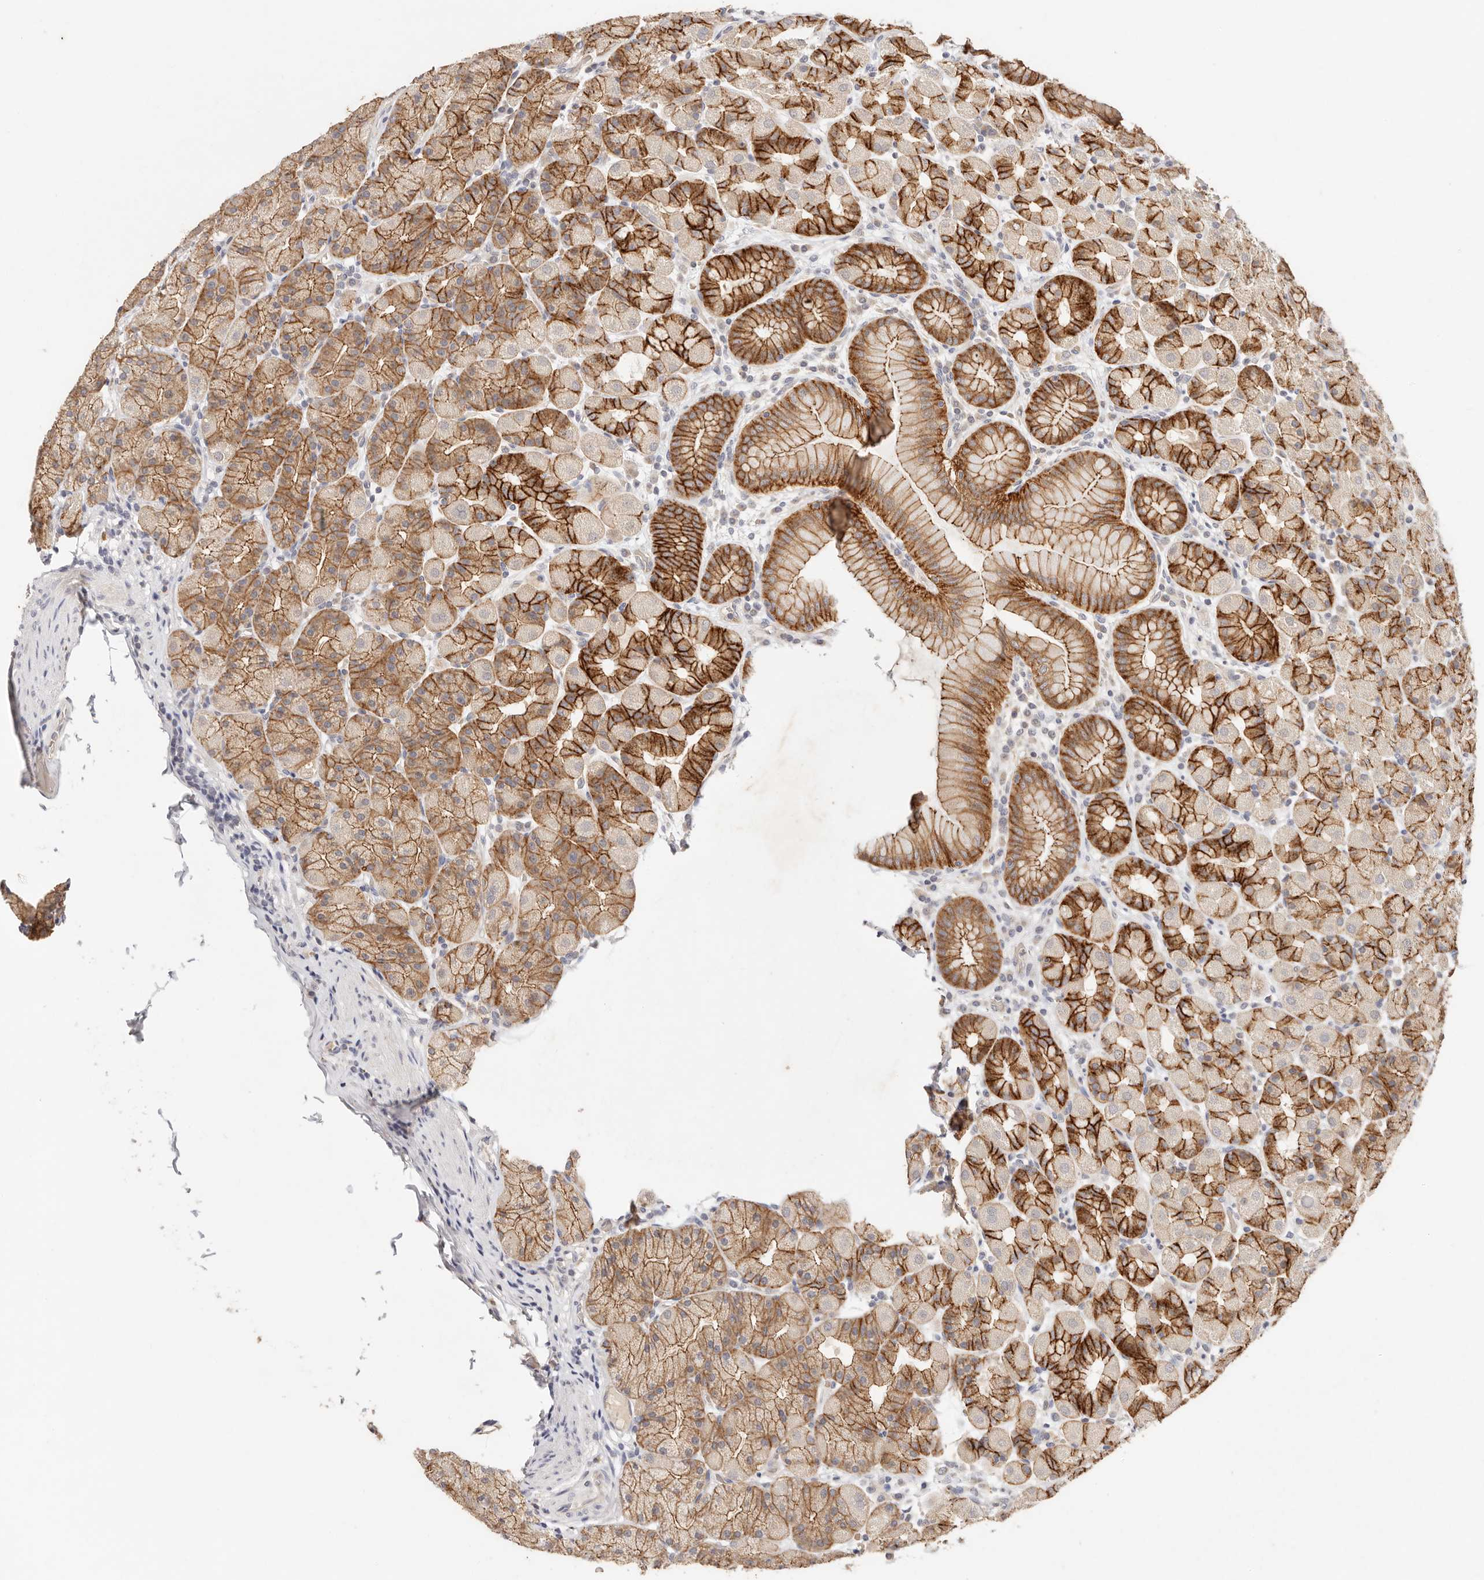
{"staining": {"intensity": "strong", "quantity": "25%-75%", "location": "cytoplasmic/membranous"}, "tissue": "stomach", "cell_type": "Glandular cells", "image_type": "normal", "snomed": [{"axis": "morphology", "description": "Normal tissue, NOS"}, {"axis": "topography", "description": "Stomach, upper"}], "caption": "IHC of benign stomach reveals high levels of strong cytoplasmic/membranous positivity in approximately 25%-75% of glandular cells.", "gene": "CXADR", "patient": {"sex": "male", "age": 68}}